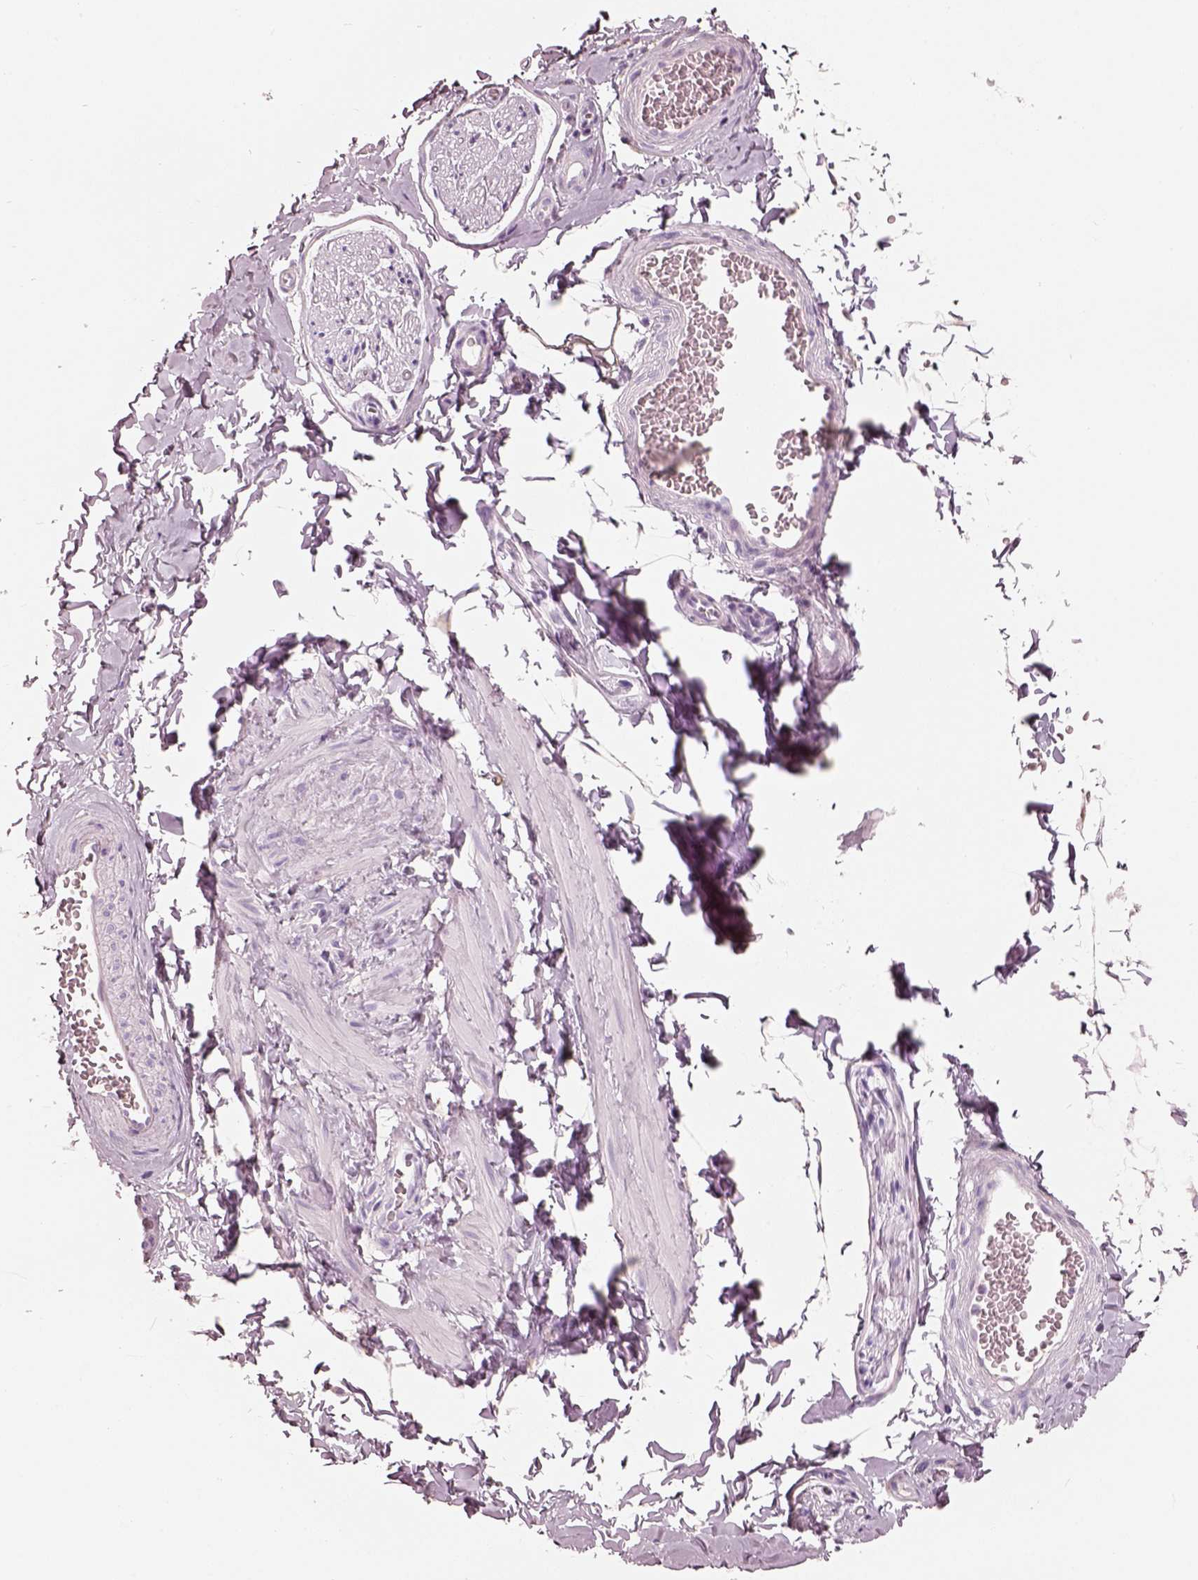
{"staining": {"intensity": "negative", "quantity": "none", "location": "none"}, "tissue": "adipose tissue", "cell_type": "Adipocytes", "image_type": "normal", "snomed": [{"axis": "morphology", "description": "Normal tissue, NOS"}, {"axis": "topography", "description": "Smooth muscle"}, {"axis": "topography", "description": "Peripheral nerve tissue"}], "caption": "Immunohistochemical staining of unremarkable human adipose tissue reveals no significant positivity in adipocytes. (DAB IHC, high magnification).", "gene": "PNOC", "patient": {"sex": "male", "age": 22}}